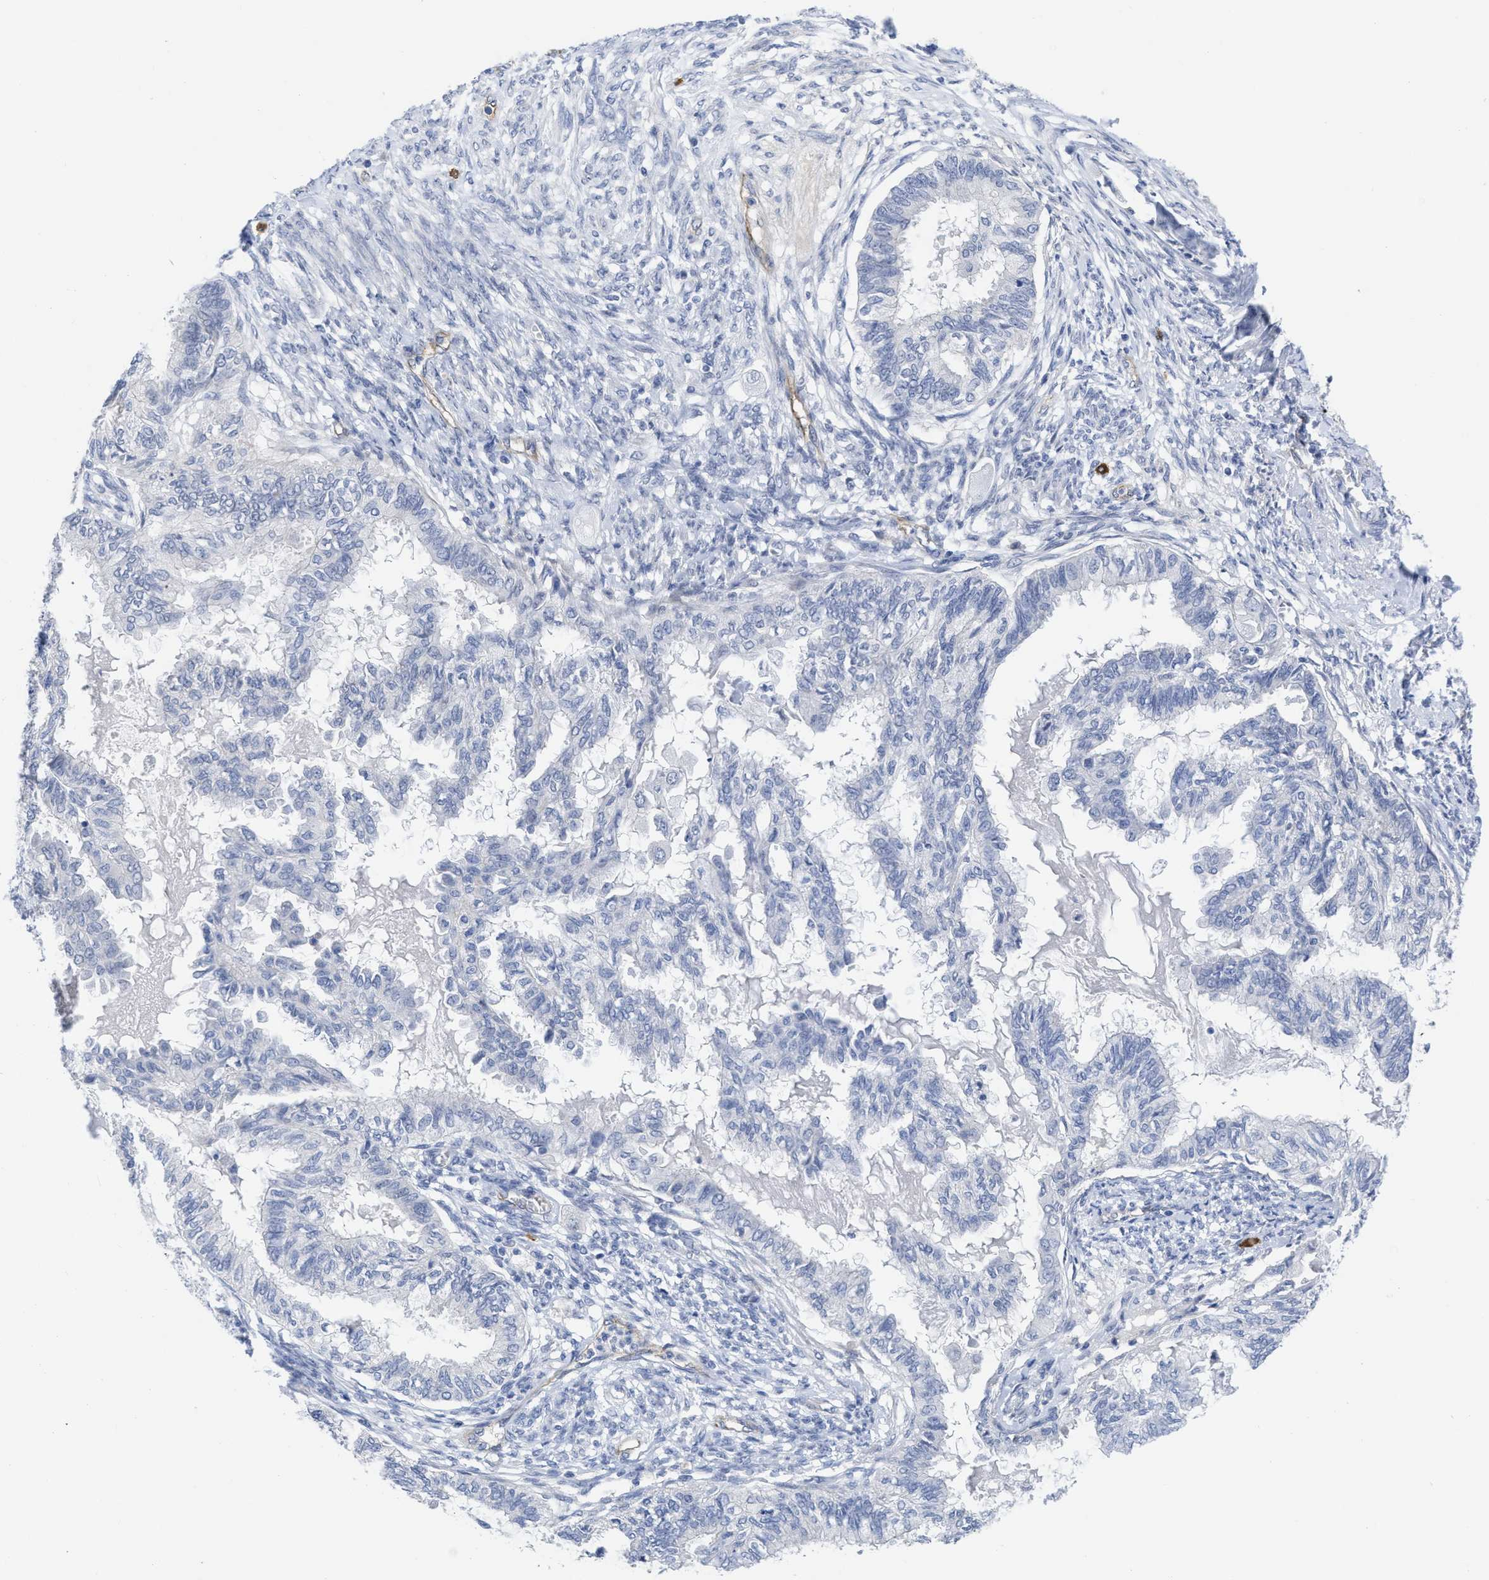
{"staining": {"intensity": "negative", "quantity": "none", "location": "none"}, "tissue": "cervical cancer", "cell_type": "Tumor cells", "image_type": "cancer", "snomed": [{"axis": "morphology", "description": "Normal tissue, NOS"}, {"axis": "morphology", "description": "Adenocarcinoma, NOS"}, {"axis": "topography", "description": "Cervix"}, {"axis": "topography", "description": "Endometrium"}], "caption": "Immunohistochemistry of cervical cancer (adenocarcinoma) reveals no positivity in tumor cells.", "gene": "ACKR1", "patient": {"sex": "female", "age": 86}}